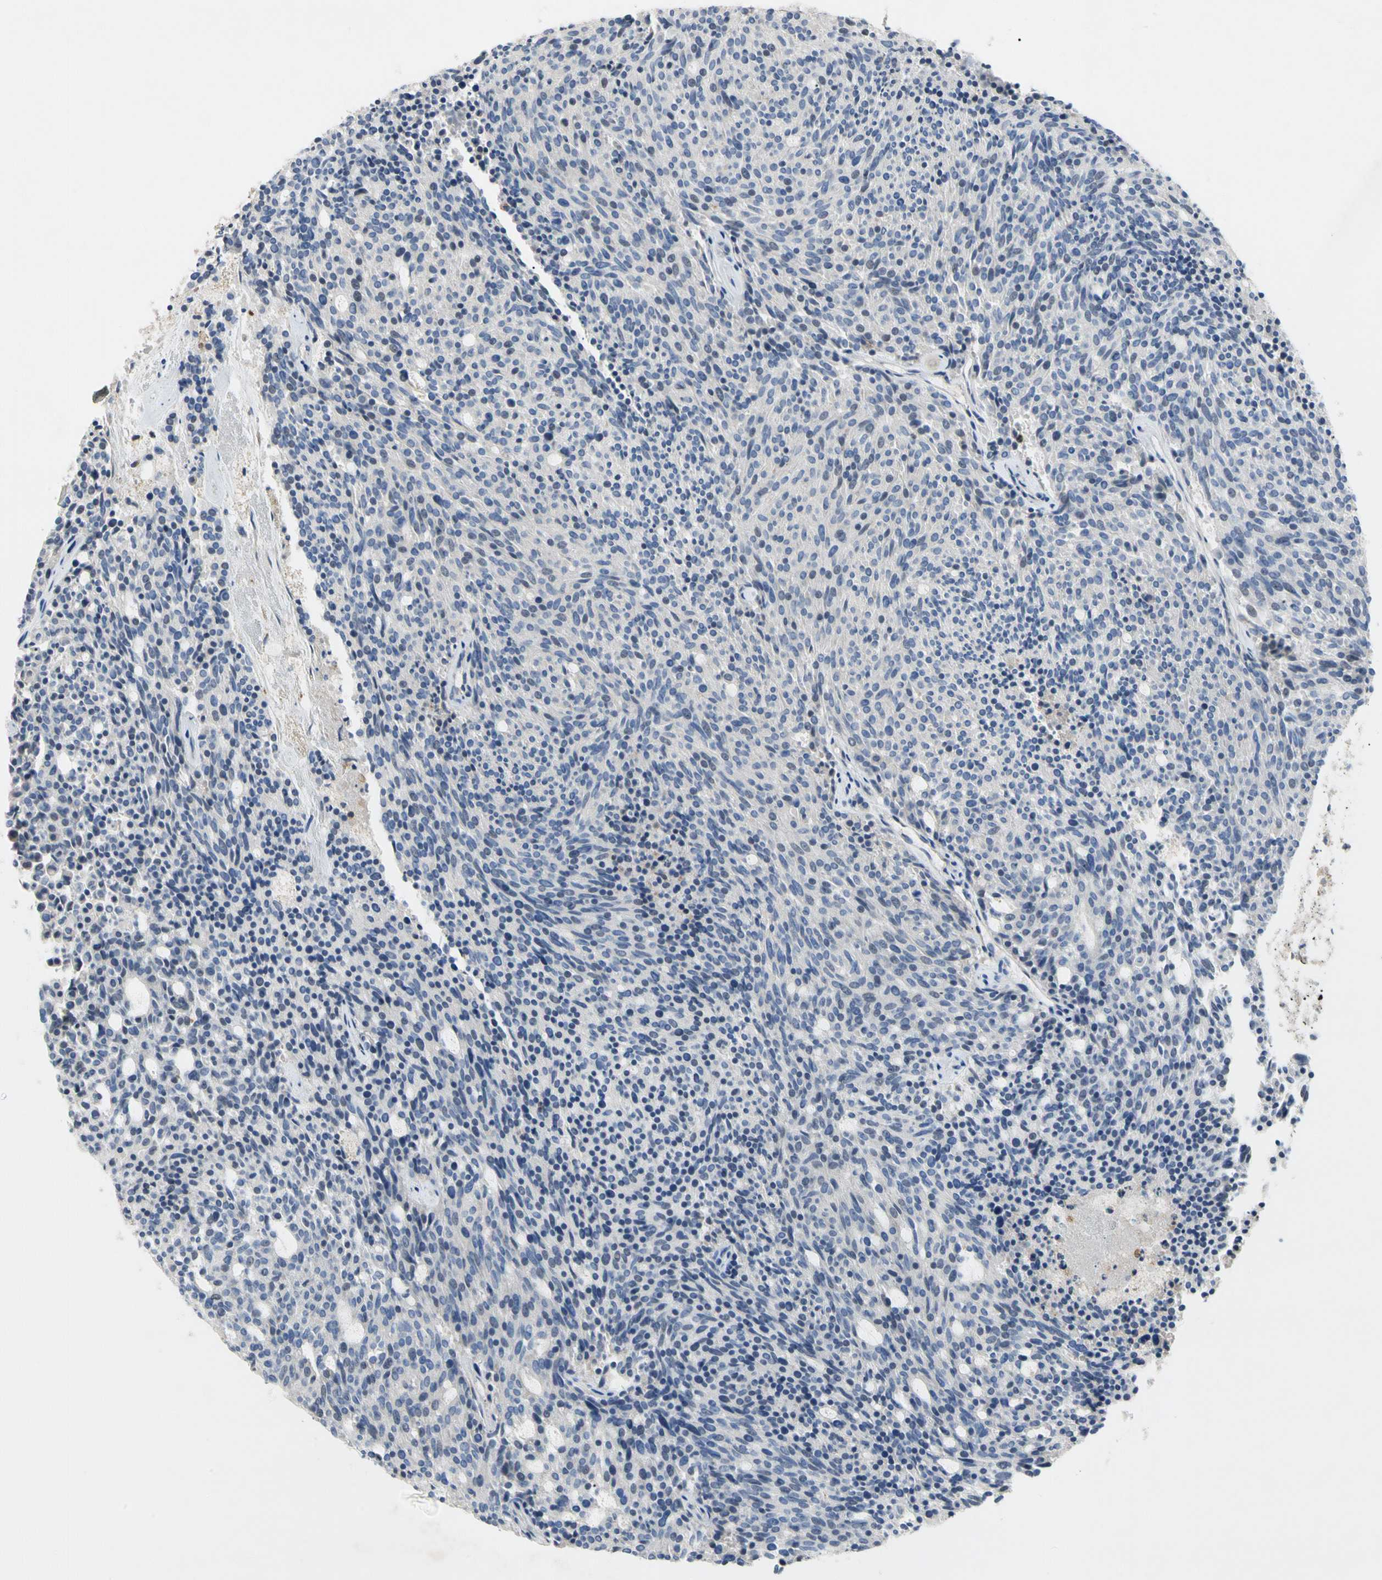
{"staining": {"intensity": "negative", "quantity": "none", "location": "none"}, "tissue": "carcinoid", "cell_type": "Tumor cells", "image_type": "cancer", "snomed": [{"axis": "morphology", "description": "Carcinoid, malignant, NOS"}, {"axis": "topography", "description": "Pancreas"}], "caption": "This is an immunohistochemistry micrograph of carcinoid. There is no positivity in tumor cells.", "gene": "GAS6", "patient": {"sex": "female", "age": 54}}